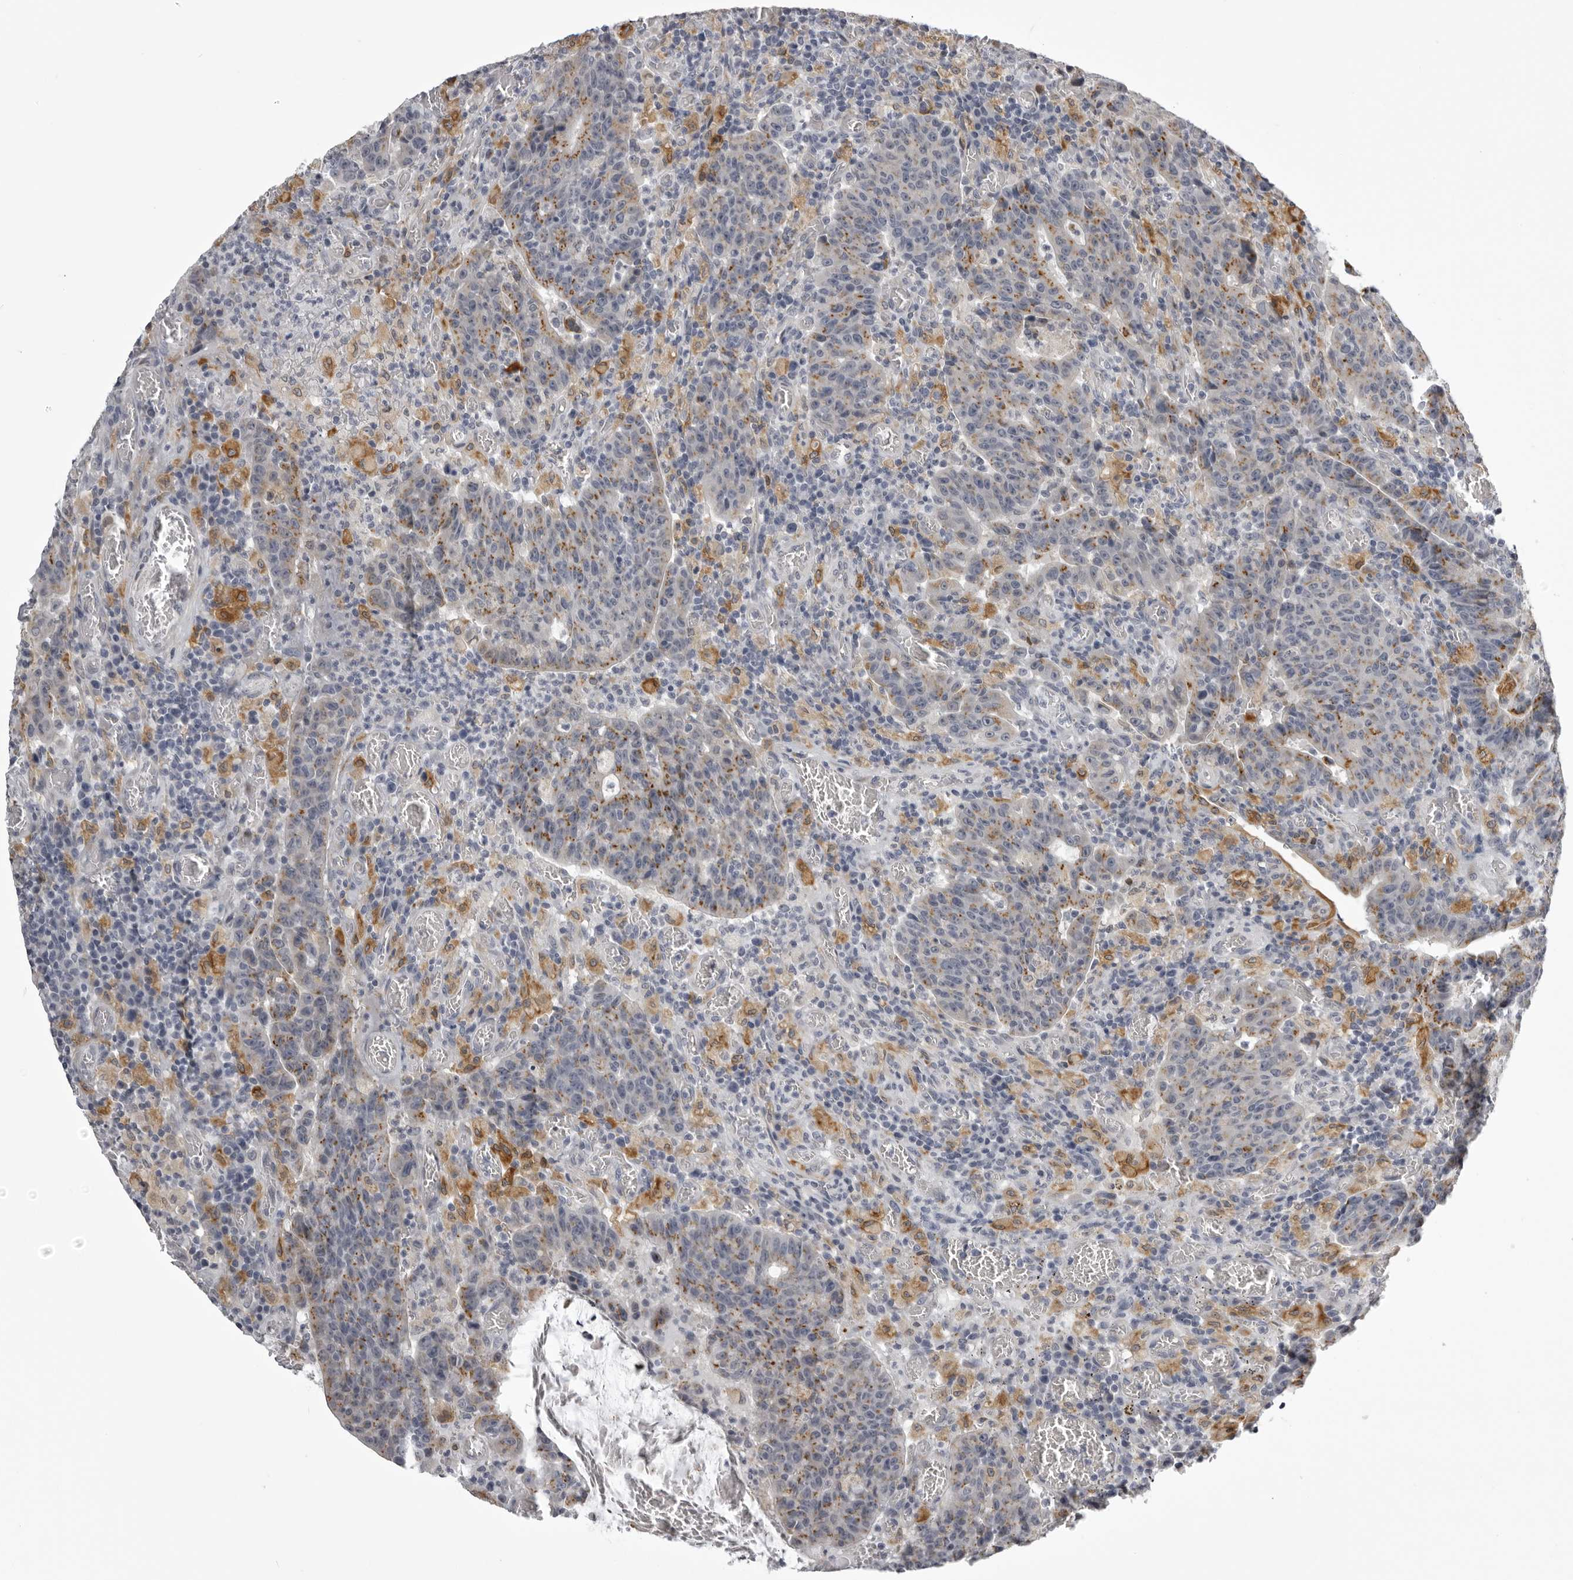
{"staining": {"intensity": "moderate", "quantity": "25%-75%", "location": "cytoplasmic/membranous"}, "tissue": "colorectal cancer", "cell_type": "Tumor cells", "image_type": "cancer", "snomed": [{"axis": "morphology", "description": "Adenocarcinoma, NOS"}, {"axis": "topography", "description": "Colon"}], "caption": "The immunohistochemical stain shows moderate cytoplasmic/membranous expression in tumor cells of adenocarcinoma (colorectal) tissue.", "gene": "NCEH1", "patient": {"sex": "female", "age": 75}}